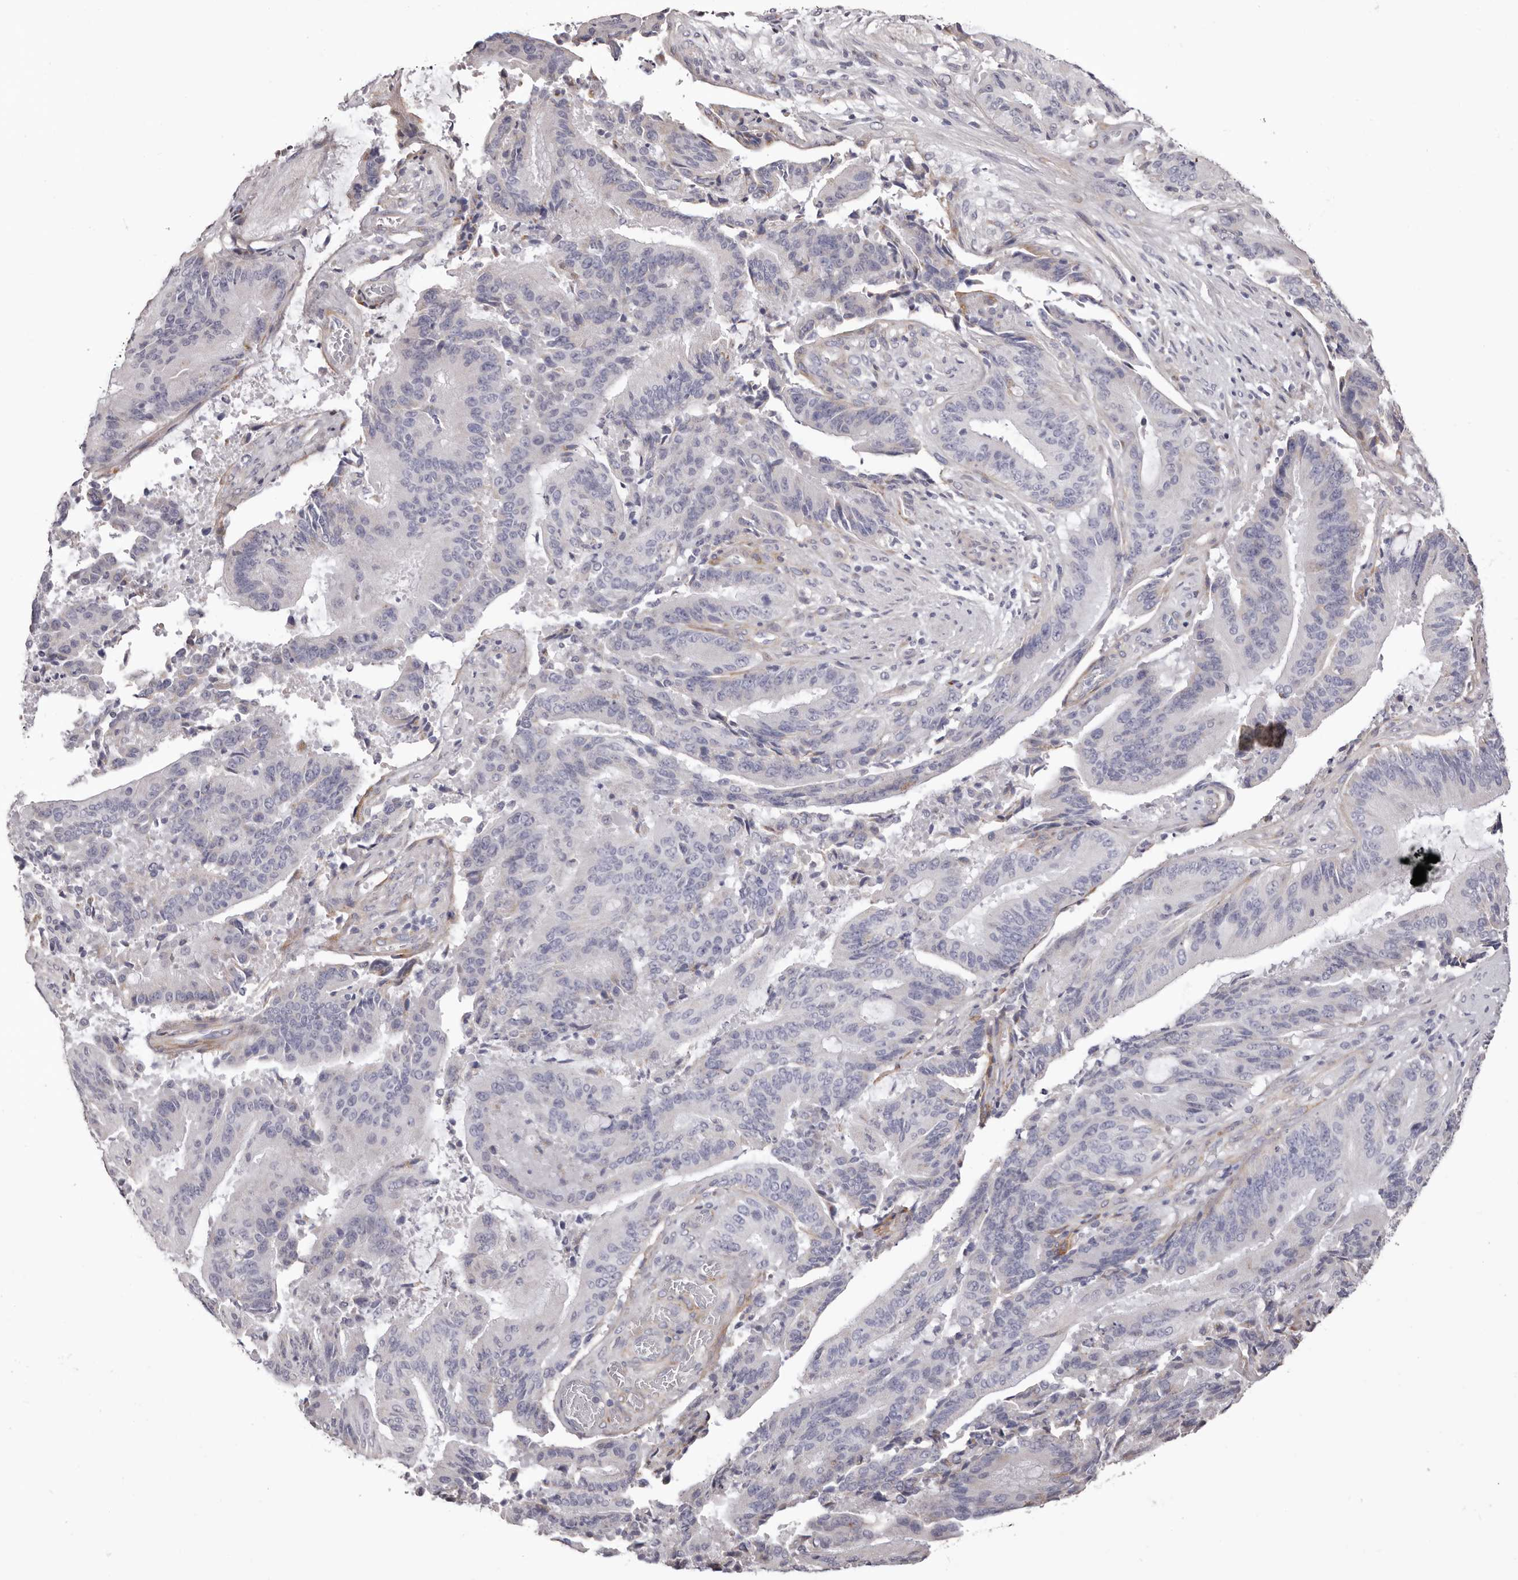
{"staining": {"intensity": "negative", "quantity": "none", "location": "none"}, "tissue": "liver cancer", "cell_type": "Tumor cells", "image_type": "cancer", "snomed": [{"axis": "morphology", "description": "Normal tissue, NOS"}, {"axis": "morphology", "description": "Cholangiocarcinoma"}, {"axis": "topography", "description": "Liver"}, {"axis": "topography", "description": "Peripheral nerve tissue"}], "caption": "Immunohistochemistry (IHC) histopathology image of human liver cancer stained for a protein (brown), which displays no expression in tumor cells.", "gene": "COL6A1", "patient": {"sex": "female", "age": 73}}